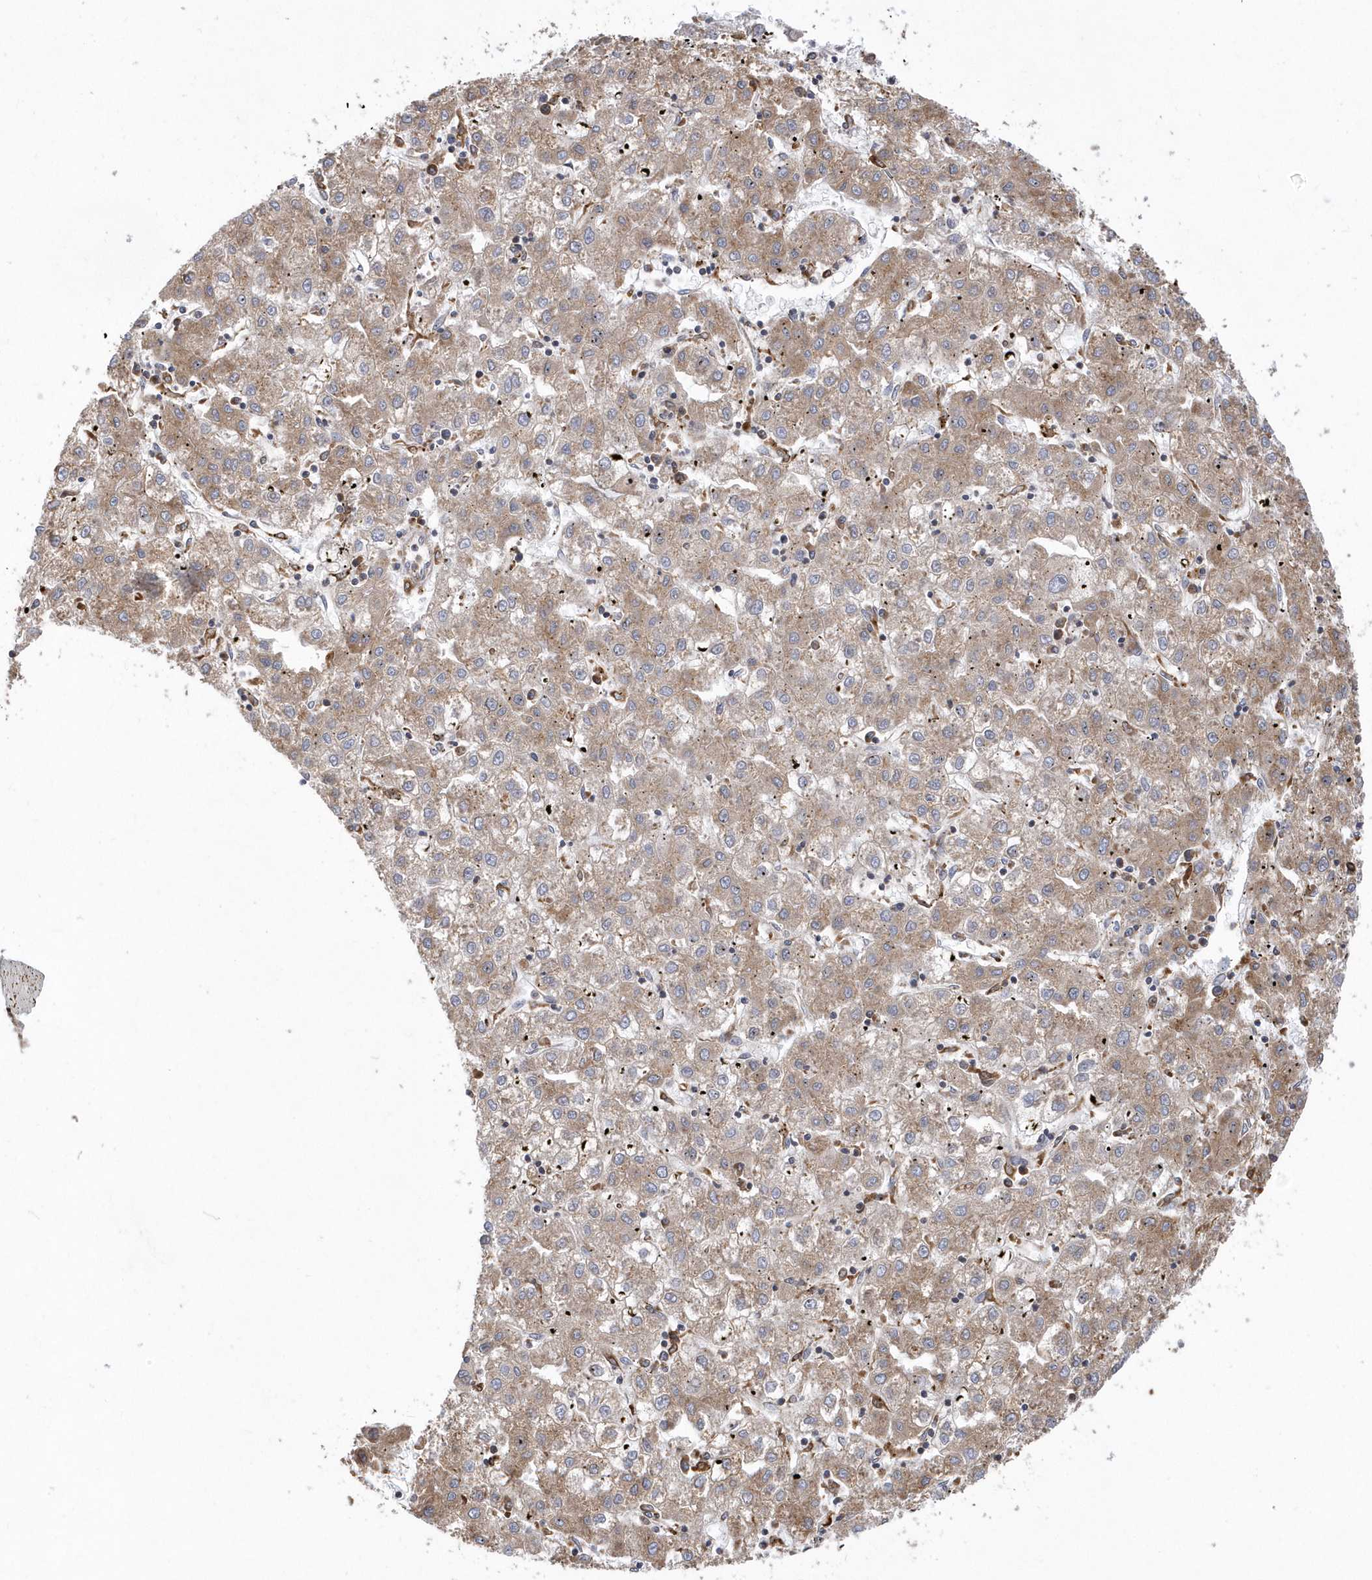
{"staining": {"intensity": "moderate", "quantity": "25%-75%", "location": "cytoplasmic/membranous"}, "tissue": "liver cancer", "cell_type": "Tumor cells", "image_type": "cancer", "snomed": [{"axis": "morphology", "description": "Carcinoma, Hepatocellular, NOS"}, {"axis": "topography", "description": "Liver"}], "caption": "A medium amount of moderate cytoplasmic/membranous expression is appreciated in approximately 25%-75% of tumor cells in liver cancer (hepatocellular carcinoma) tissue.", "gene": "VAMP7", "patient": {"sex": "male", "age": 72}}